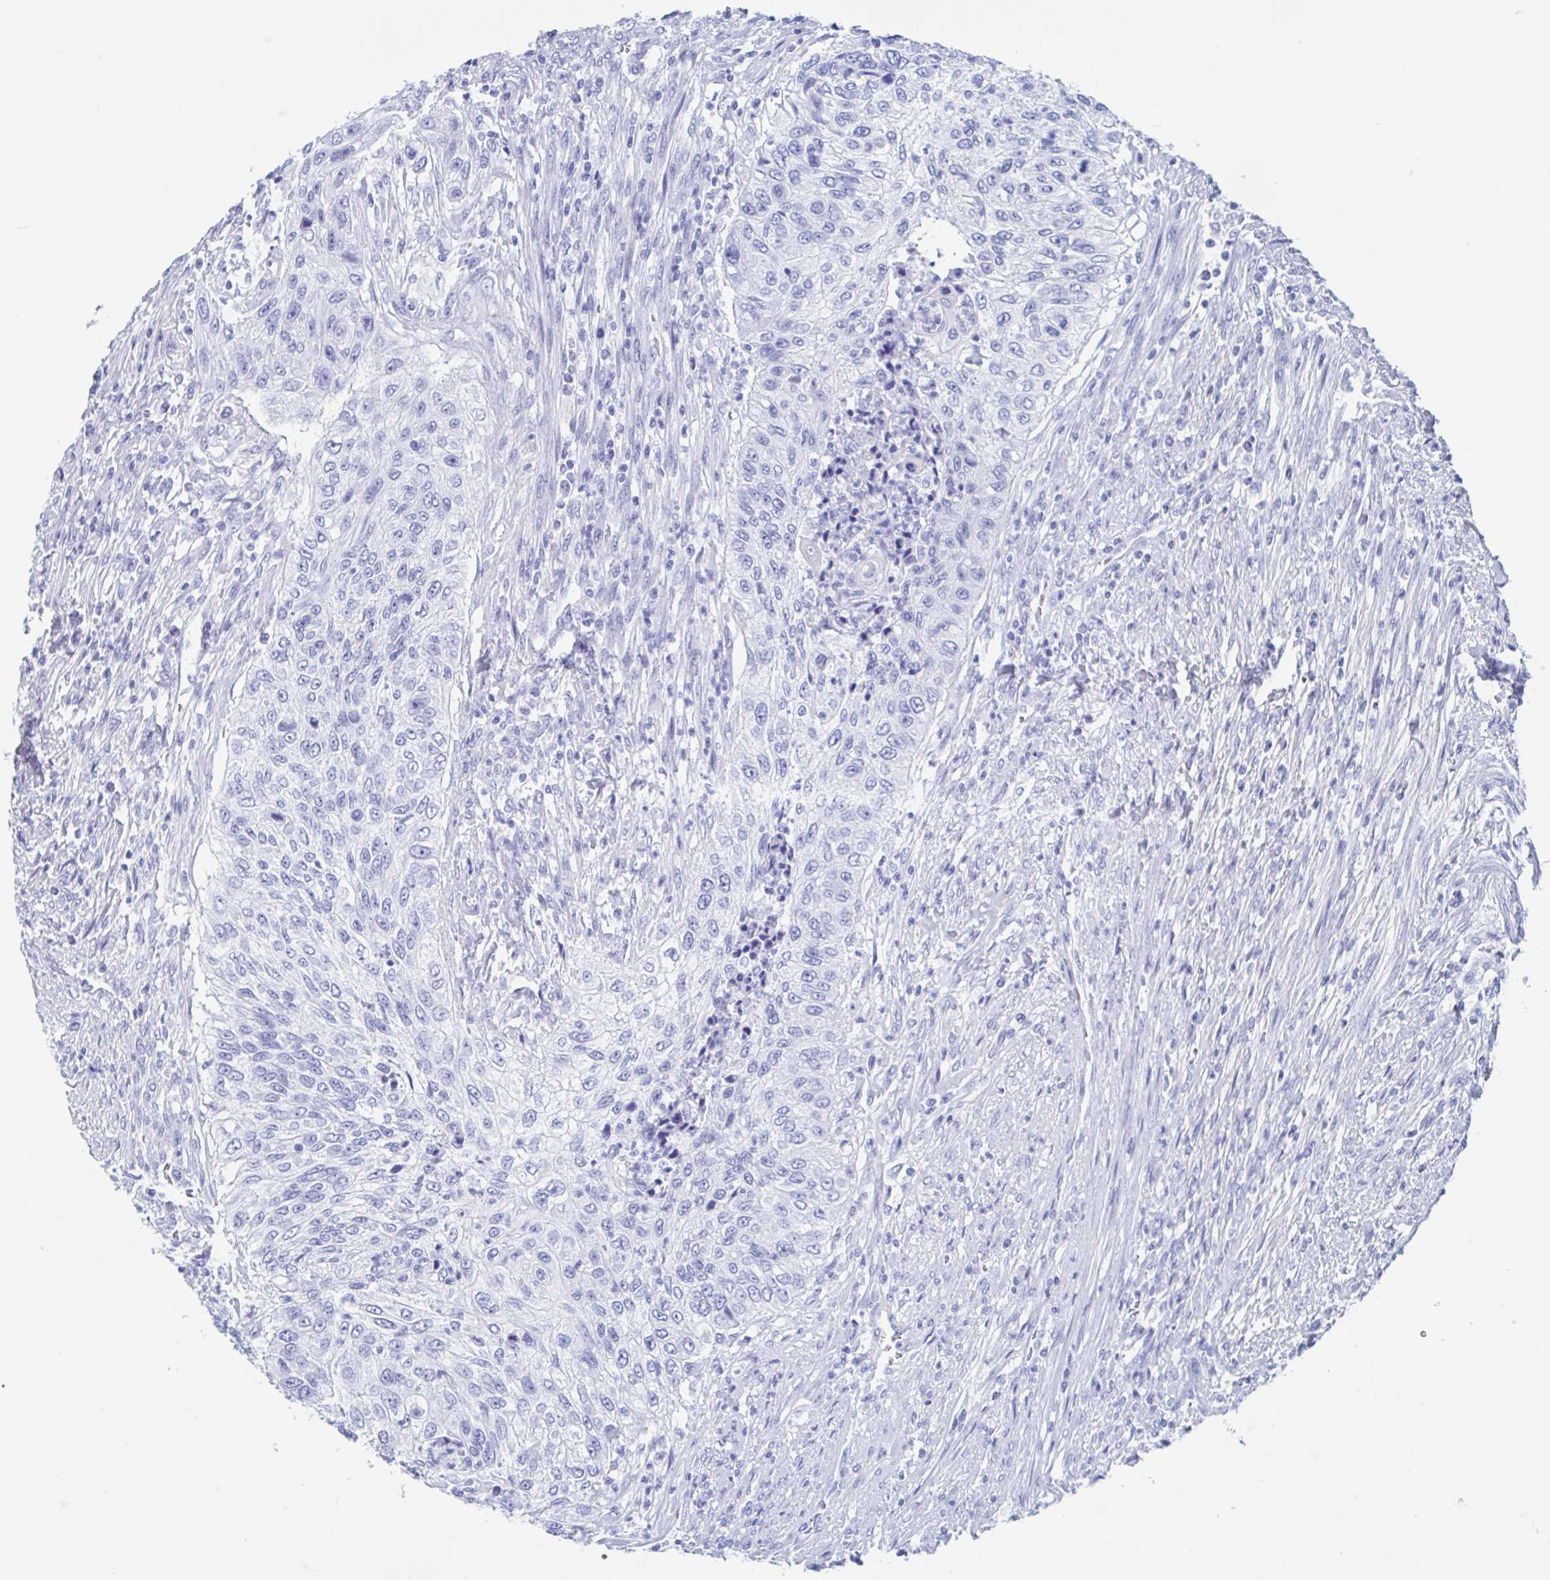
{"staining": {"intensity": "negative", "quantity": "none", "location": "none"}, "tissue": "urothelial cancer", "cell_type": "Tumor cells", "image_type": "cancer", "snomed": [{"axis": "morphology", "description": "Urothelial carcinoma, High grade"}, {"axis": "topography", "description": "Urinary bladder"}], "caption": "Tumor cells show no significant positivity in urothelial cancer. (Brightfield microscopy of DAB (3,3'-diaminobenzidine) immunohistochemistry at high magnification).", "gene": "HDGFL1", "patient": {"sex": "female", "age": 60}}